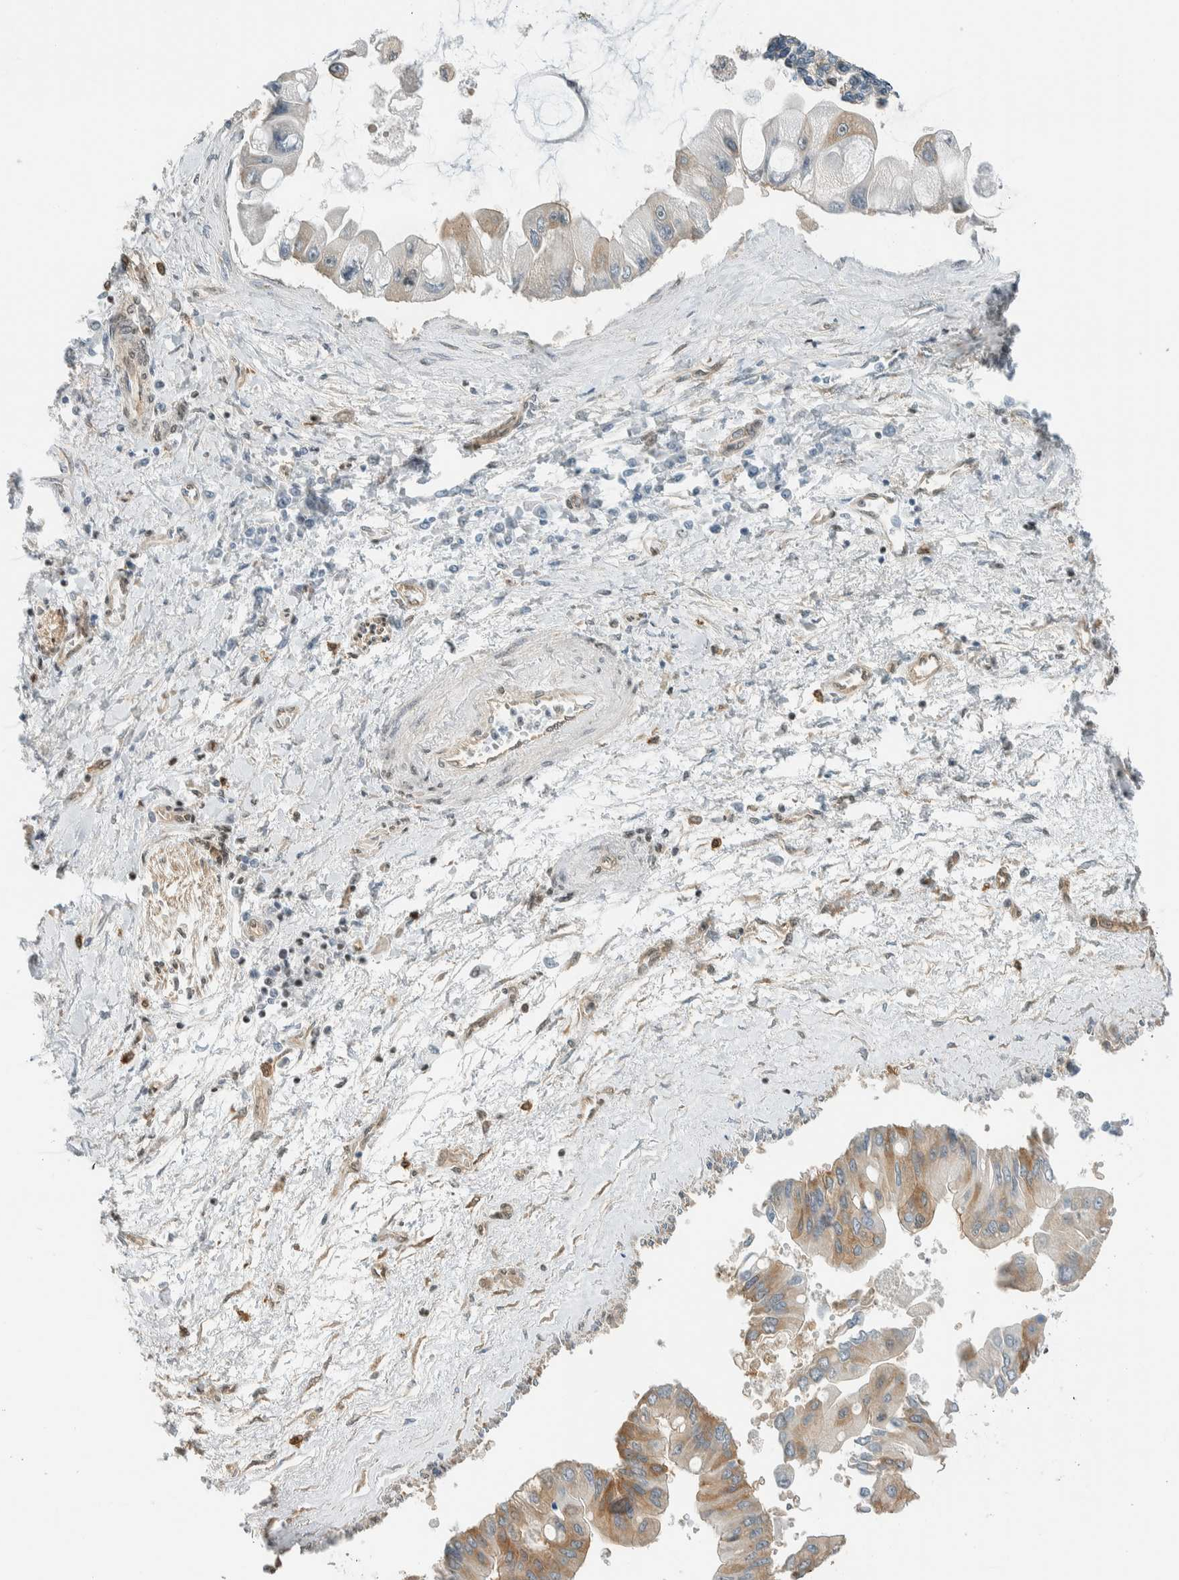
{"staining": {"intensity": "moderate", "quantity": "<25%", "location": "cytoplasmic/membranous"}, "tissue": "liver cancer", "cell_type": "Tumor cells", "image_type": "cancer", "snomed": [{"axis": "morphology", "description": "Cholangiocarcinoma"}, {"axis": "topography", "description": "Liver"}], "caption": "DAB (3,3'-diaminobenzidine) immunohistochemical staining of liver cholangiocarcinoma shows moderate cytoplasmic/membranous protein positivity in about <25% of tumor cells.", "gene": "NIBAN2", "patient": {"sex": "male", "age": 50}}